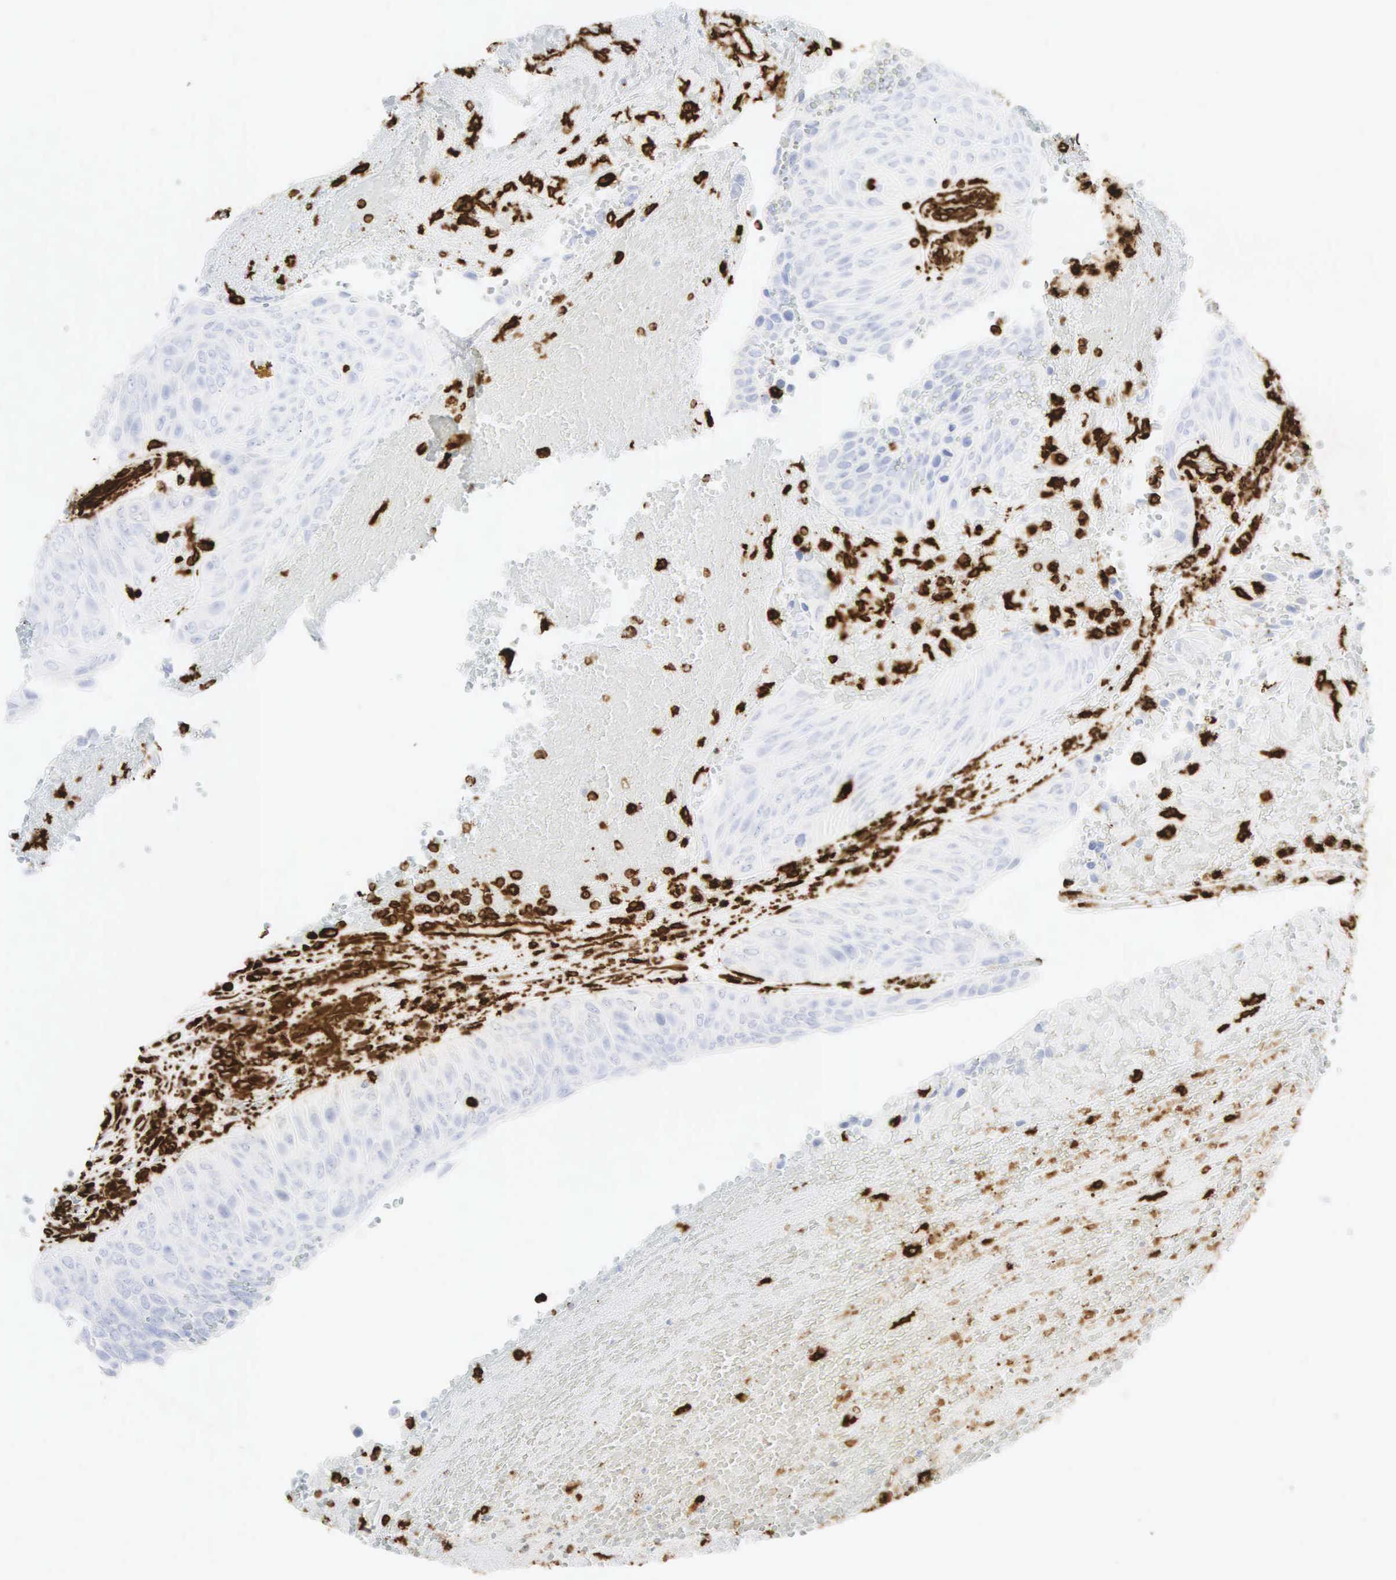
{"staining": {"intensity": "negative", "quantity": "none", "location": "none"}, "tissue": "urothelial cancer", "cell_type": "Tumor cells", "image_type": "cancer", "snomed": [{"axis": "morphology", "description": "Urothelial carcinoma, High grade"}, {"axis": "topography", "description": "Urinary bladder"}], "caption": "The image exhibits no staining of tumor cells in urothelial cancer.", "gene": "VIM", "patient": {"sex": "male", "age": 66}}